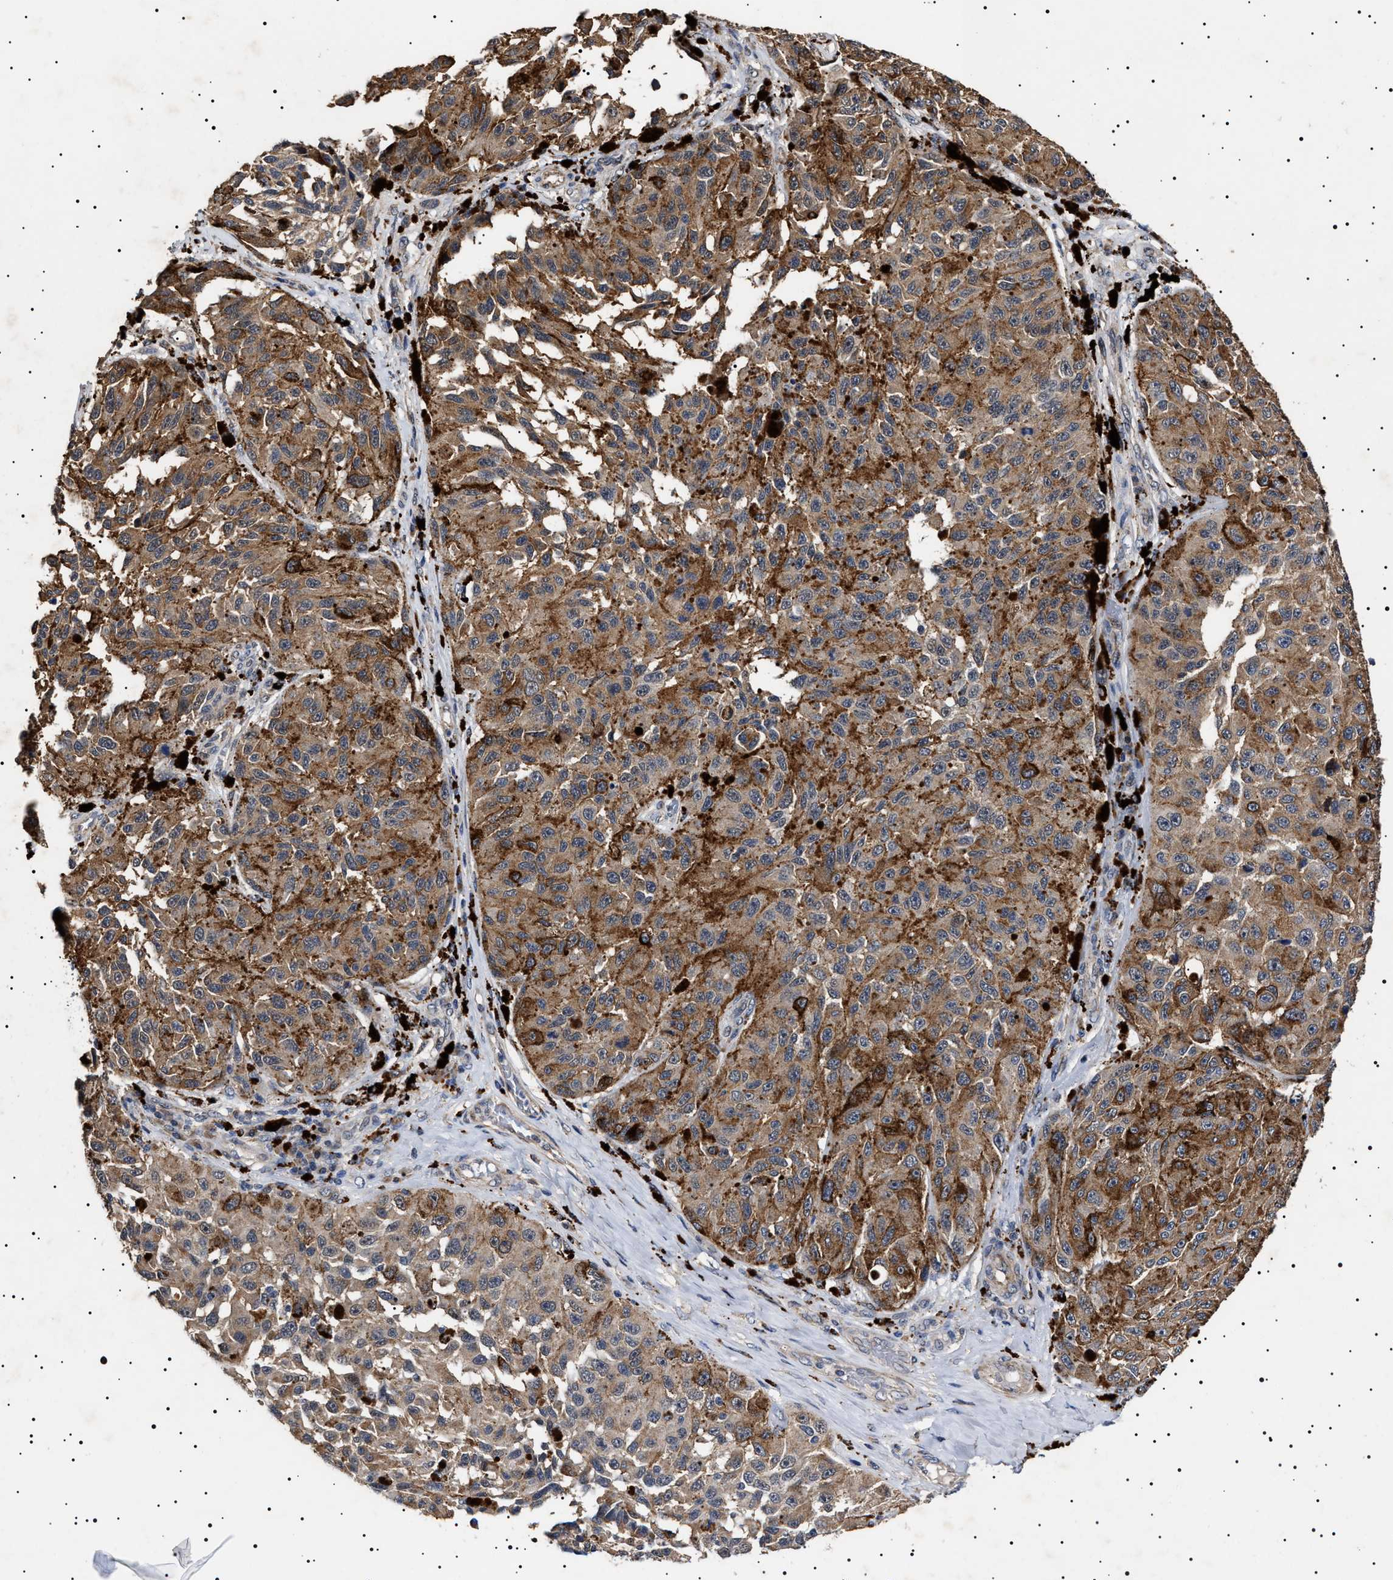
{"staining": {"intensity": "moderate", "quantity": ">75%", "location": "cytoplasmic/membranous"}, "tissue": "melanoma", "cell_type": "Tumor cells", "image_type": "cancer", "snomed": [{"axis": "morphology", "description": "Malignant melanoma, NOS"}, {"axis": "topography", "description": "Skin"}], "caption": "Tumor cells exhibit moderate cytoplasmic/membranous expression in about >75% of cells in melanoma. Using DAB (brown) and hematoxylin (blue) stains, captured at high magnification using brightfield microscopy.", "gene": "RAB34", "patient": {"sex": "female", "age": 73}}